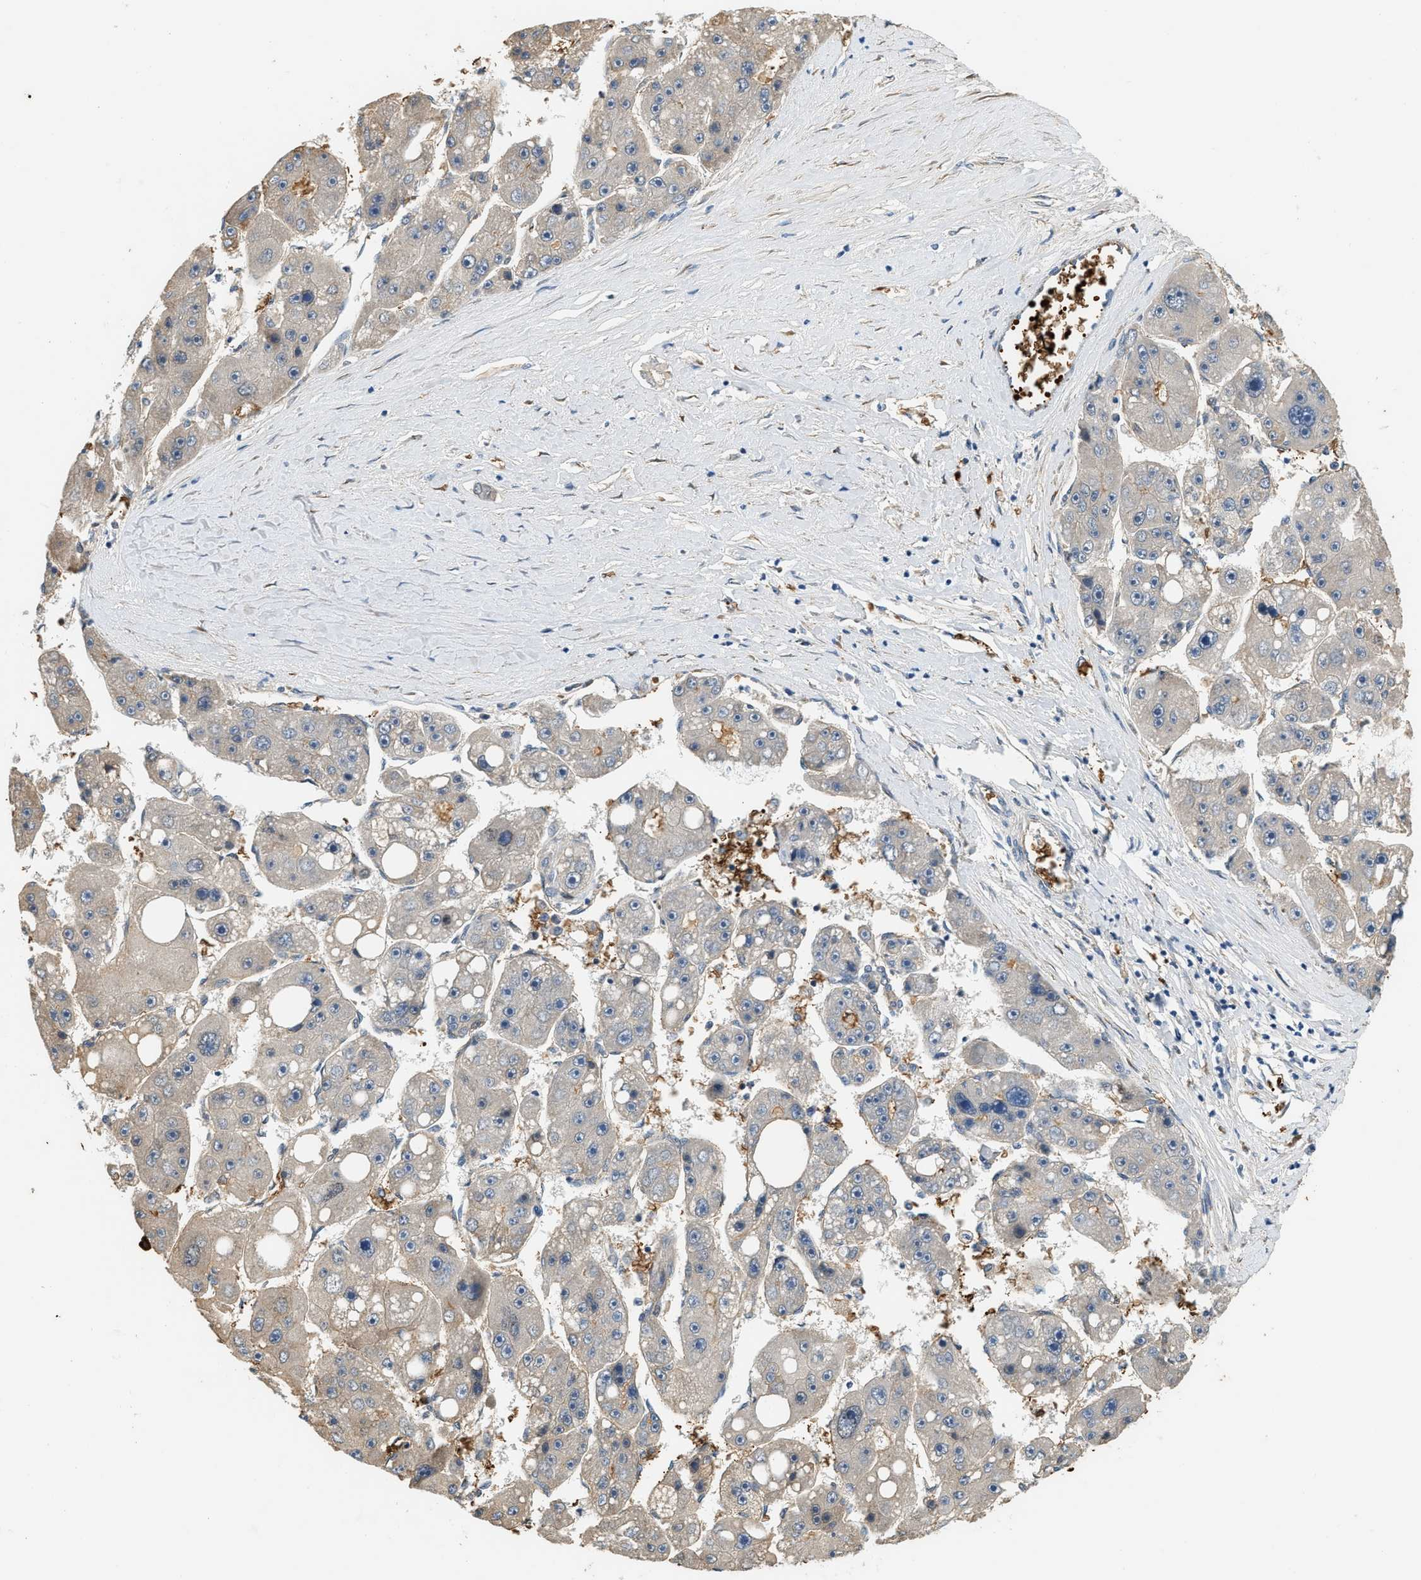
{"staining": {"intensity": "negative", "quantity": "none", "location": "none"}, "tissue": "liver cancer", "cell_type": "Tumor cells", "image_type": "cancer", "snomed": [{"axis": "morphology", "description": "Carcinoma, Hepatocellular, NOS"}, {"axis": "topography", "description": "Liver"}], "caption": "Immunohistochemistry photomicrograph of liver cancer stained for a protein (brown), which reveals no staining in tumor cells.", "gene": "CYTH2", "patient": {"sex": "female", "age": 61}}